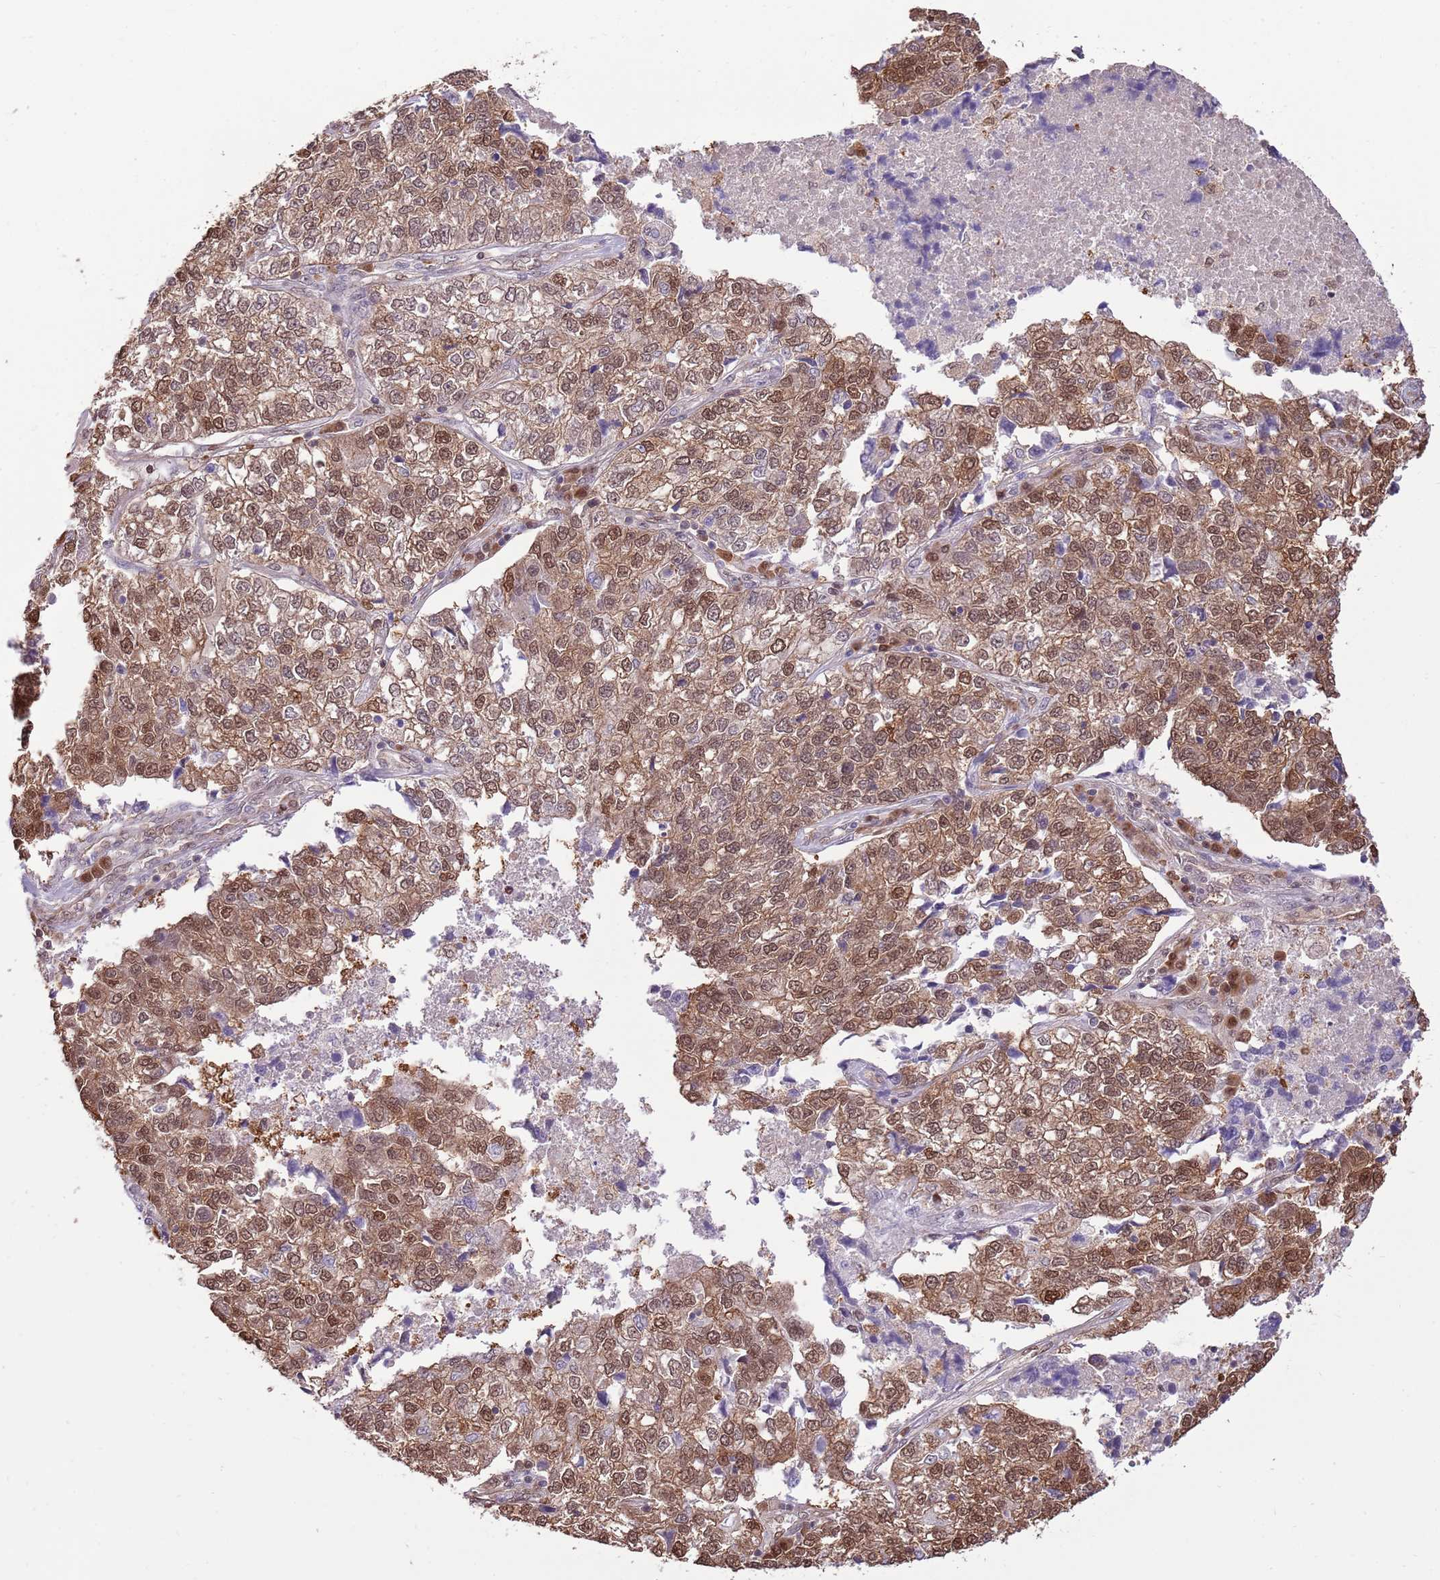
{"staining": {"intensity": "moderate", "quantity": ">75%", "location": "cytoplasmic/membranous,nuclear"}, "tissue": "lung cancer", "cell_type": "Tumor cells", "image_type": "cancer", "snomed": [{"axis": "morphology", "description": "Adenocarcinoma, NOS"}, {"axis": "topography", "description": "Lung"}], "caption": "A brown stain shows moderate cytoplasmic/membranous and nuclear staining of a protein in lung adenocarcinoma tumor cells. Nuclei are stained in blue.", "gene": "NSFL1C", "patient": {"sex": "male", "age": 49}}